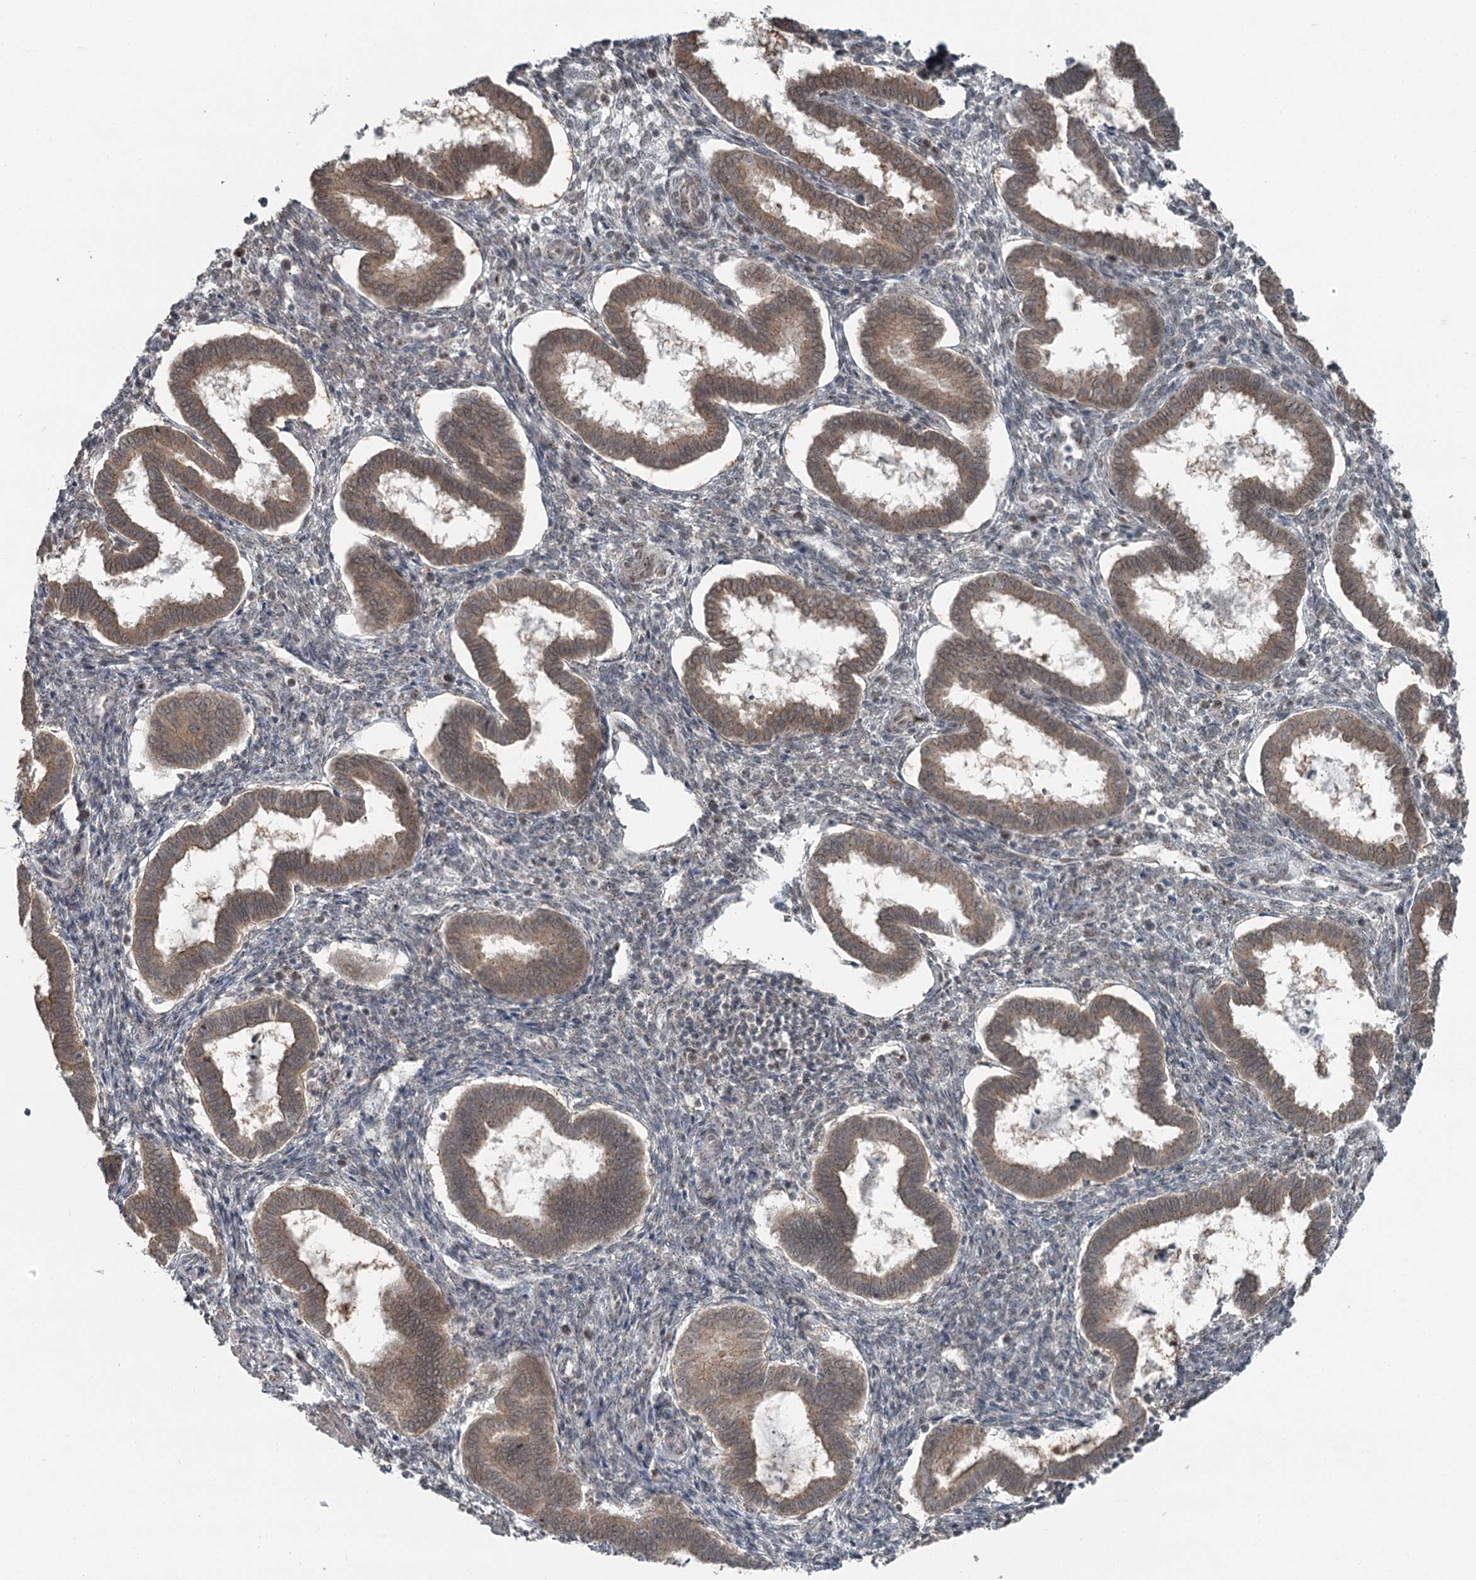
{"staining": {"intensity": "negative", "quantity": "none", "location": "none"}, "tissue": "endometrium", "cell_type": "Cells in endometrial stroma", "image_type": "normal", "snomed": [{"axis": "morphology", "description": "Normal tissue, NOS"}, {"axis": "topography", "description": "Endometrium"}], "caption": "Protein analysis of benign endometrium demonstrates no significant staining in cells in endometrial stroma. (DAB immunohistochemistry visualized using brightfield microscopy, high magnification).", "gene": "EXOSC1", "patient": {"sex": "female", "age": 24}}